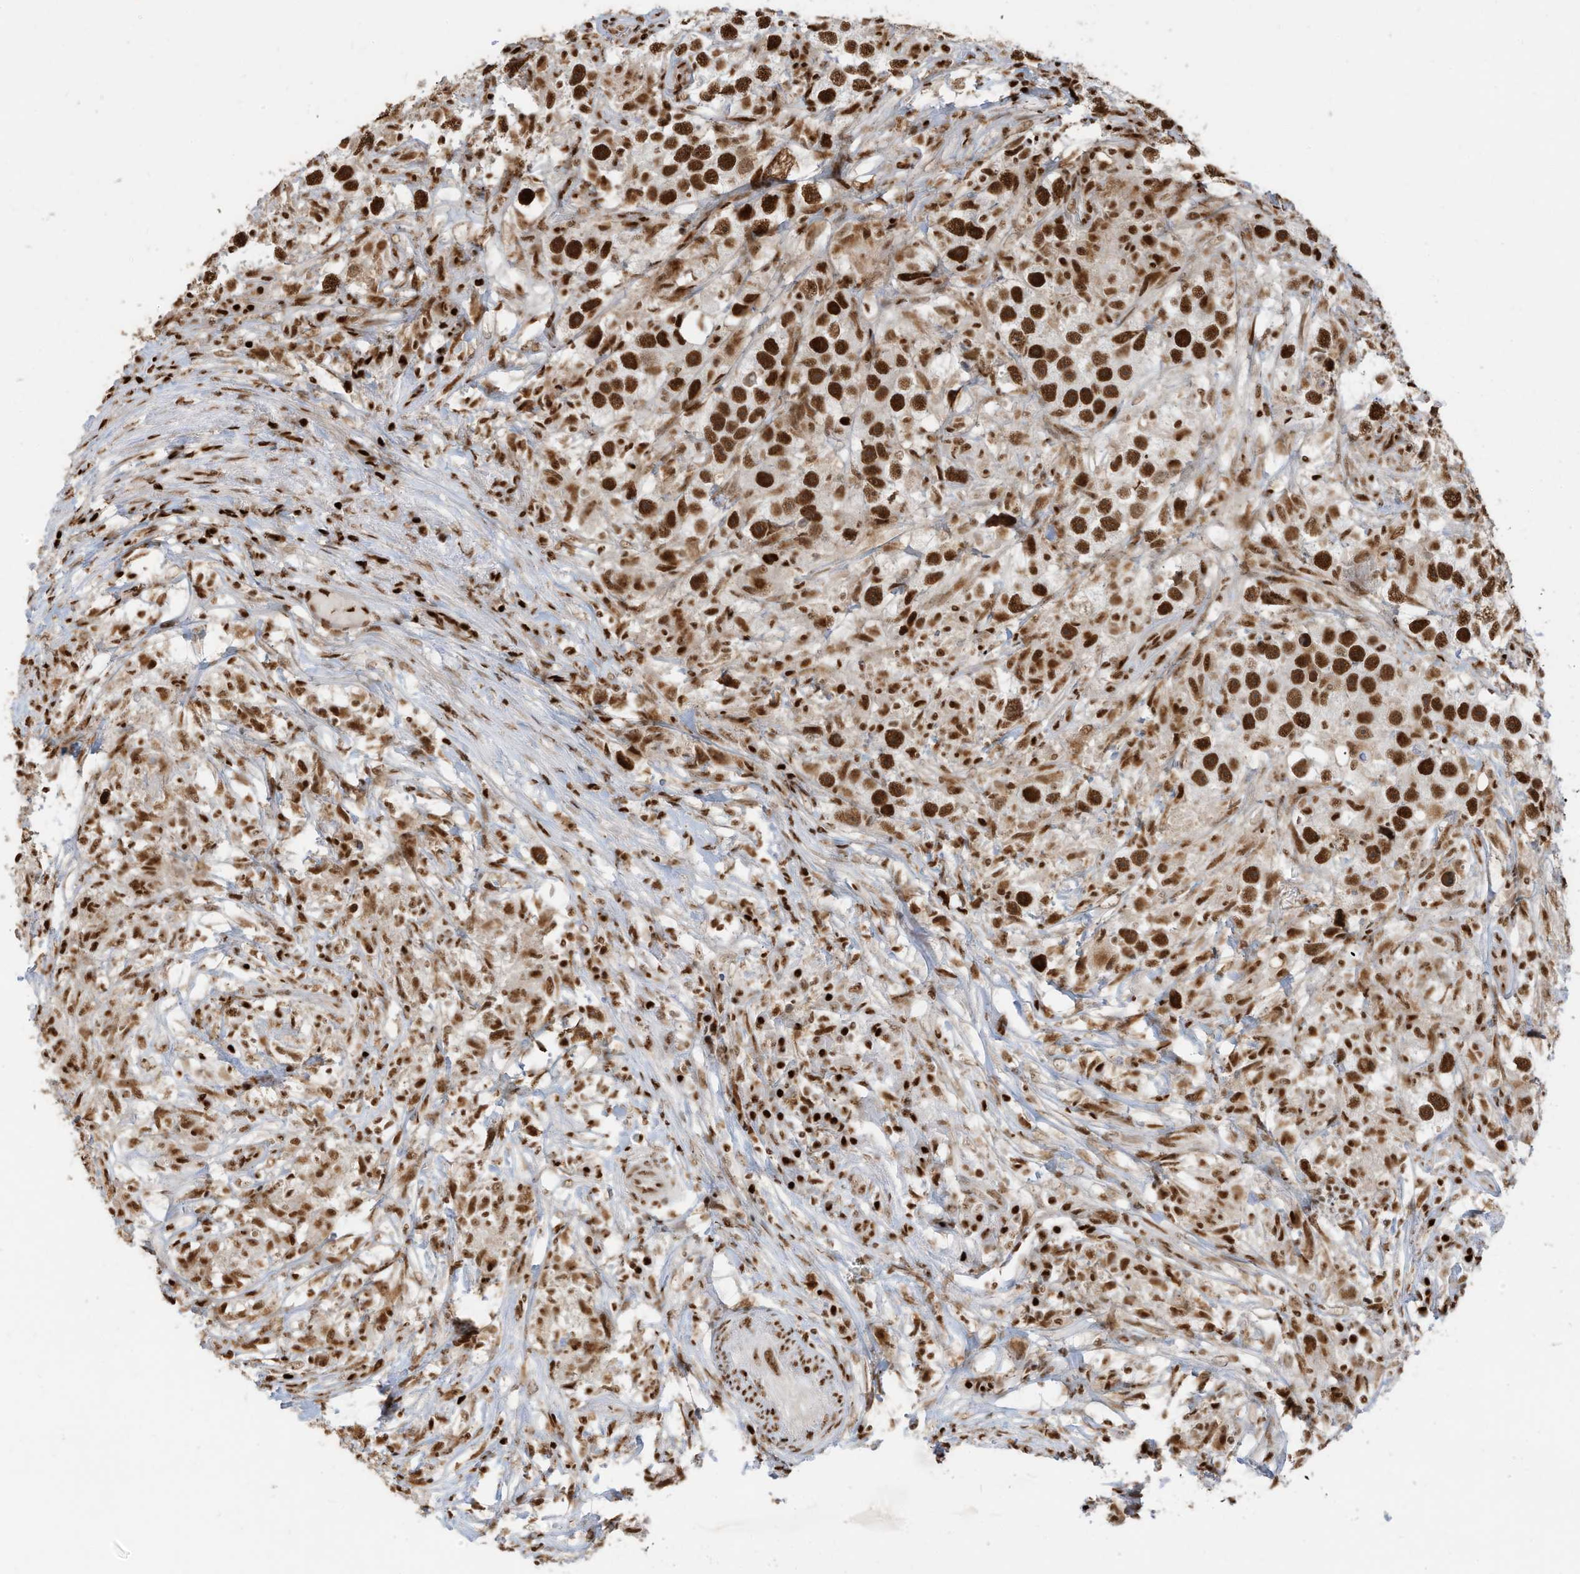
{"staining": {"intensity": "strong", "quantity": ">75%", "location": "nuclear"}, "tissue": "testis cancer", "cell_type": "Tumor cells", "image_type": "cancer", "snomed": [{"axis": "morphology", "description": "Seminoma, NOS"}, {"axis": "topography", "description": "Testis"}], "caption": "Seminoma (testis) tissue demonstrates strong nuclear positivity in approximately >75% of tumor cells, visualized by immunohistochemistry.", "gene": "SAMD15", "patient": {"sex": "male", "age": 49}}